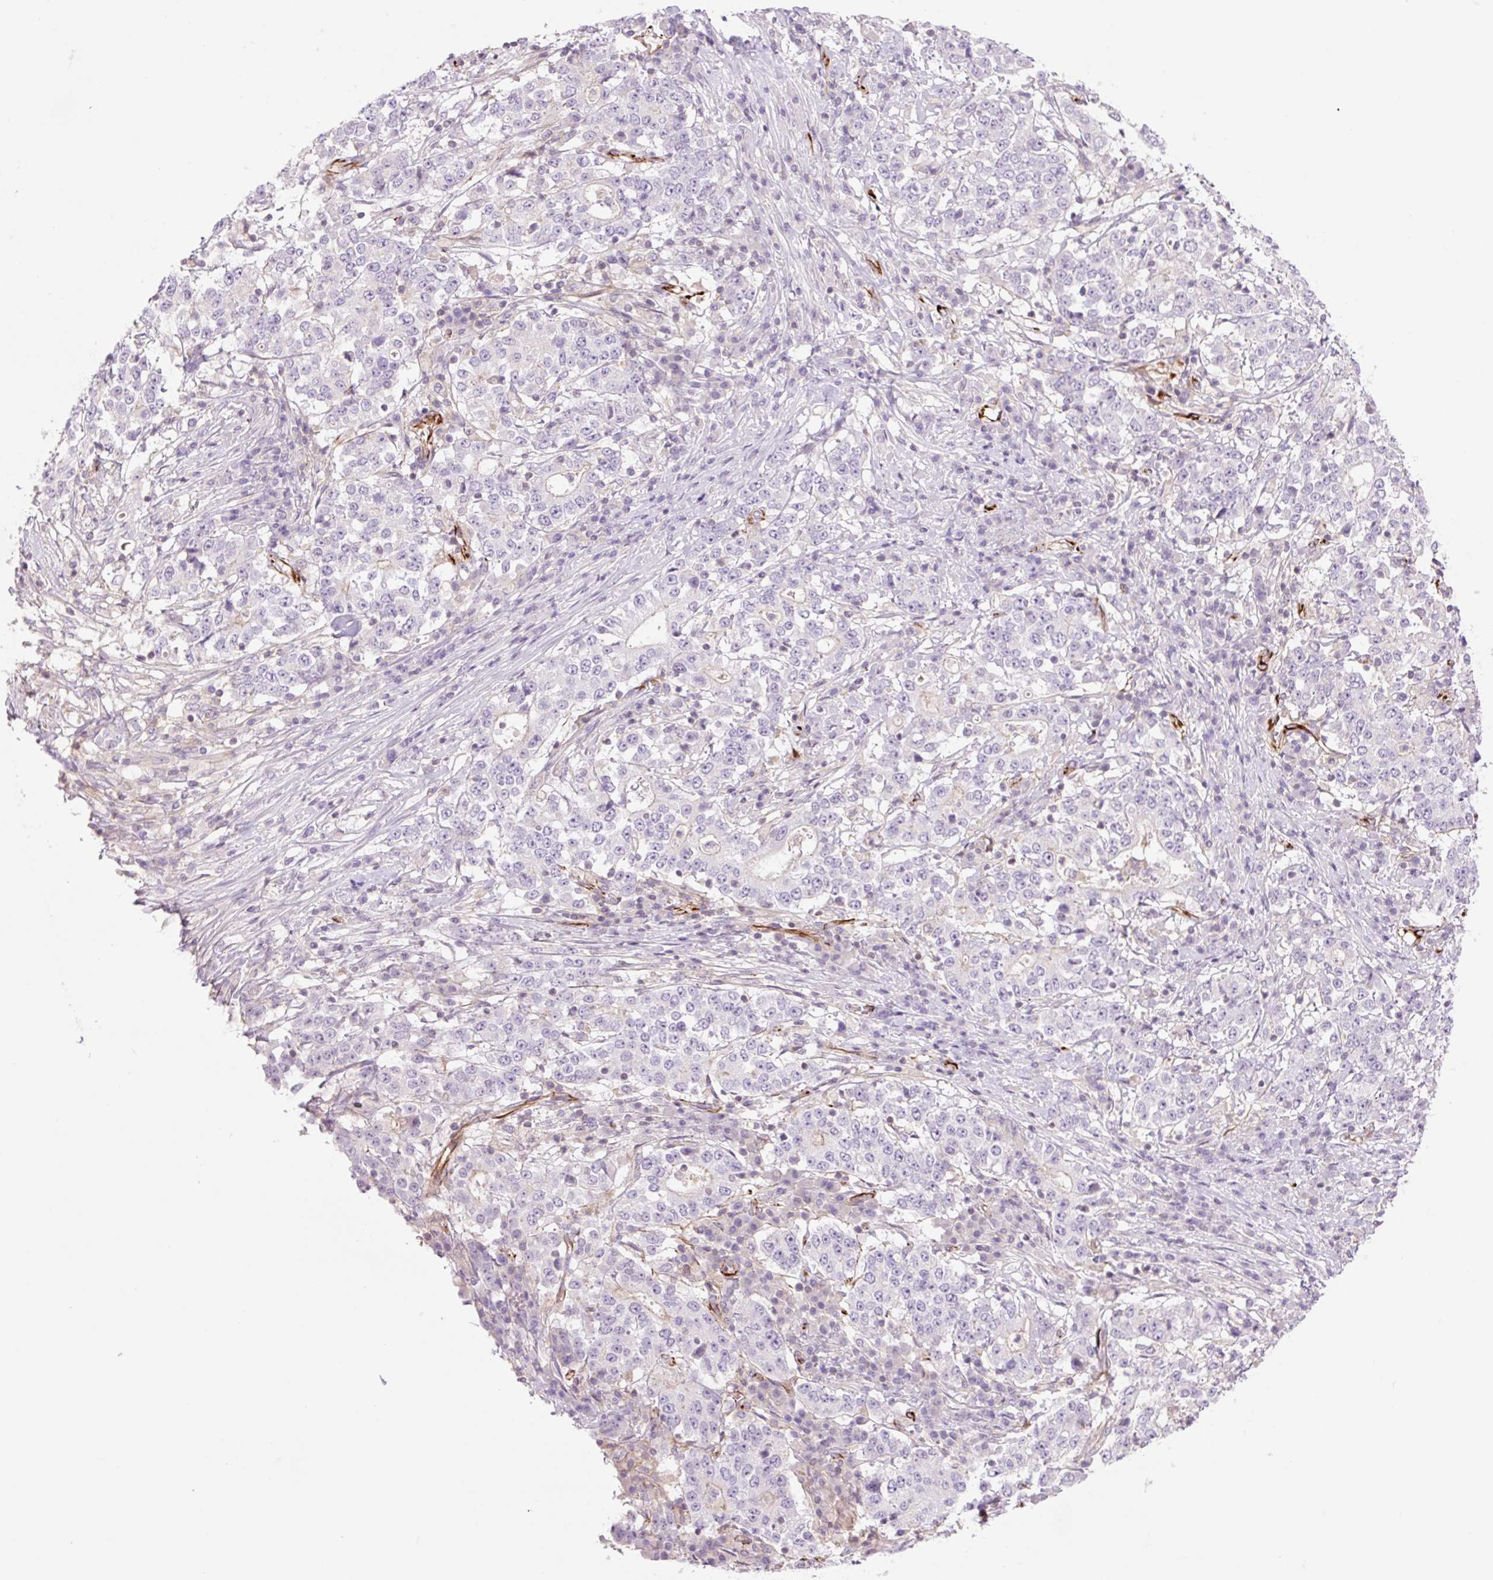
{"staining": {"intensity": "negative", "quantity": "none", "location": "none"}, "tissue": "stomach cancer", "cell_type": "Tumor cells", "image_type": "cancer", "snomed": [{"axis": "morphology", "description": "Adenocarcinoma, NOS"}, {"axis": "topography", "description": "Stomach"}], "caption": "An immunohistochemistry photomicrograph of stomach cancer (adenocarcinoma) is shown. There is no staining in tumor cells of stomach cancer (adenocarcinoma).", "gene": "ZFYVE21", "patient": {"sex": "male", "age": 59}}